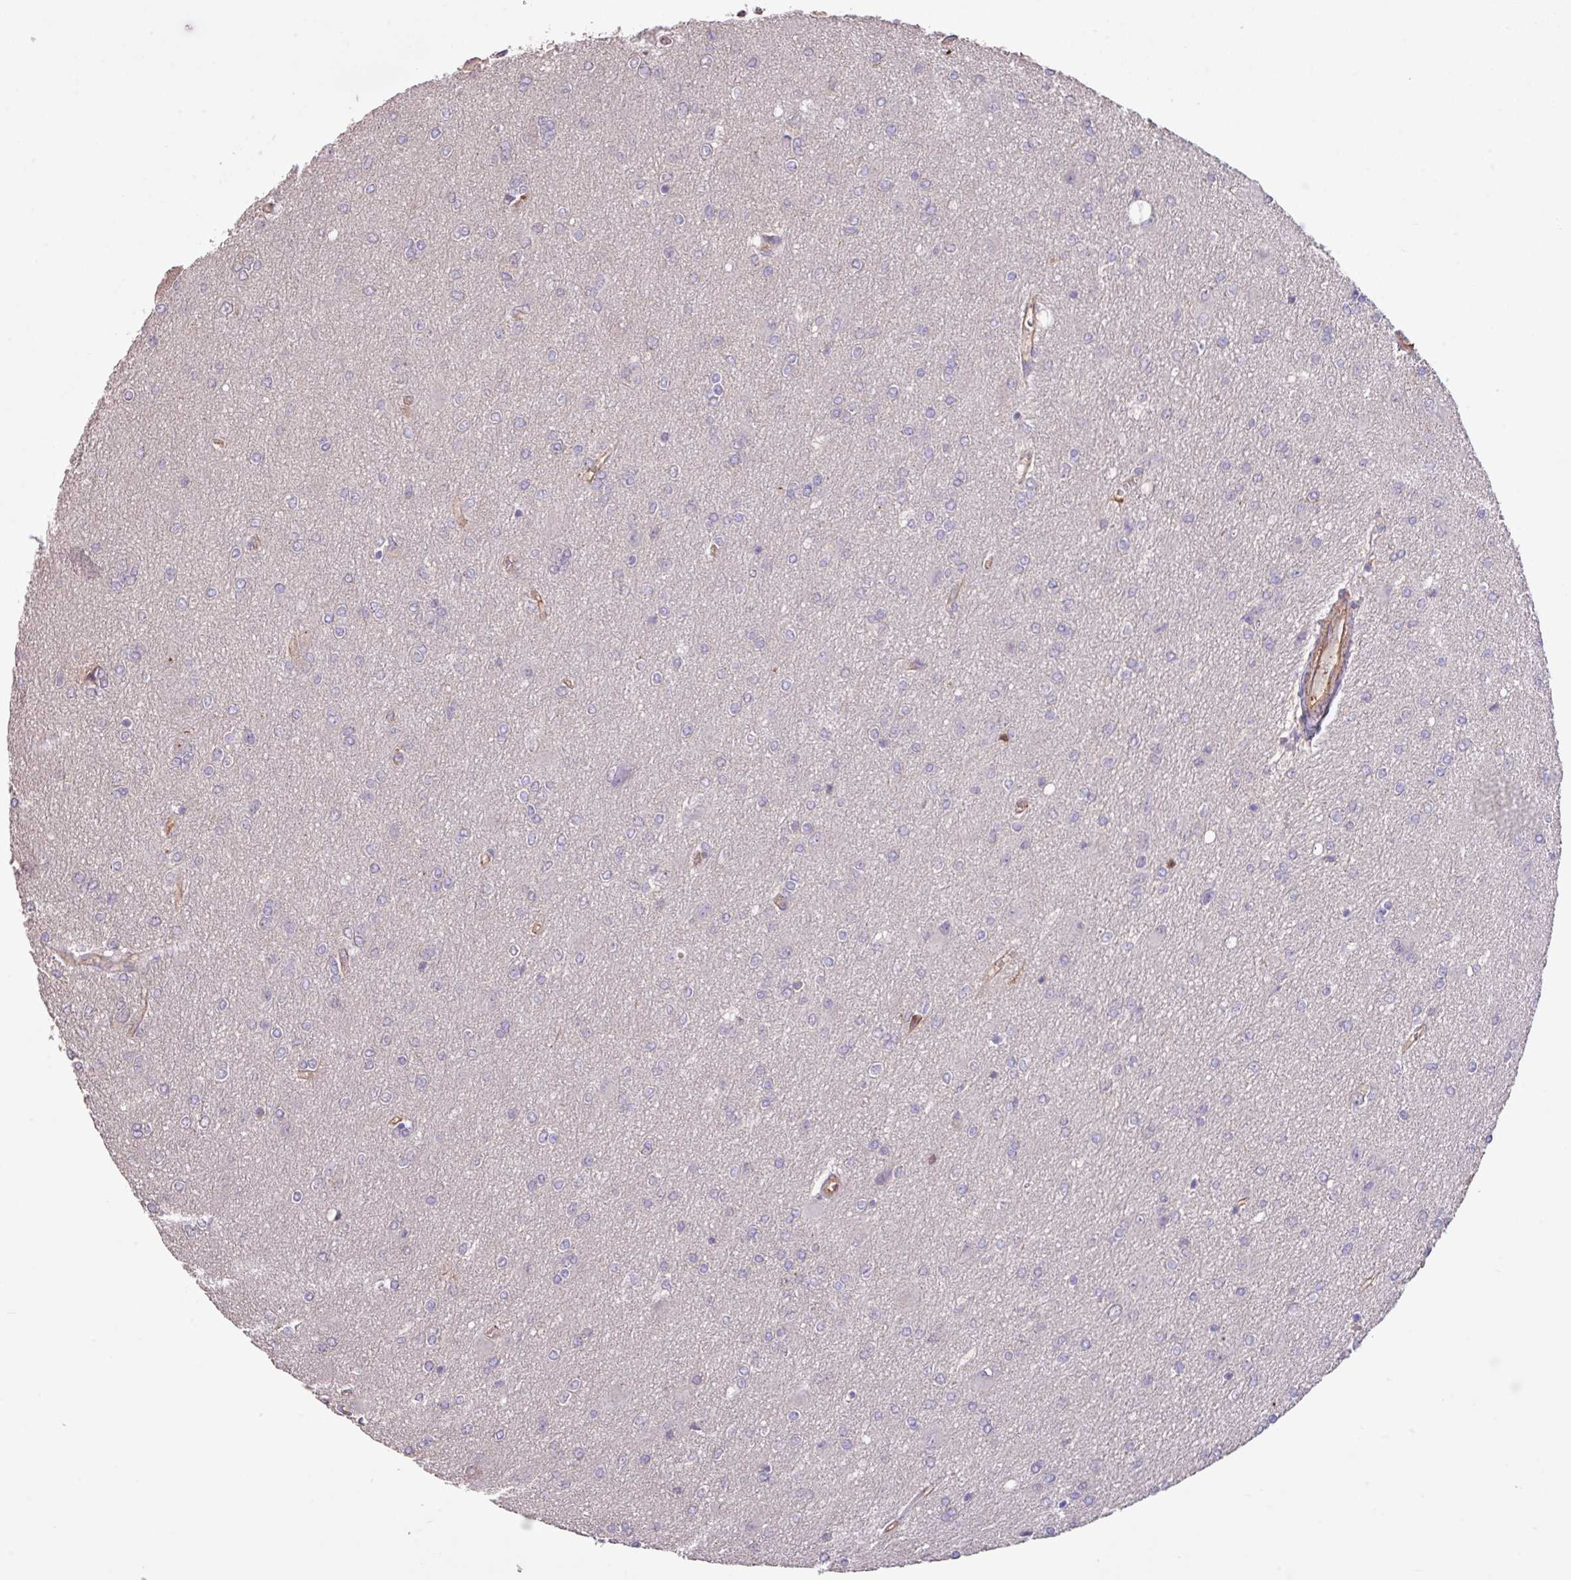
{"staining": {"intensity": "negative", "quantity": "none", "location": "none"}, "tissue": "glioma", "cell_type": "Tumor cells", "image_type": "cancer", "snomed": [{"axis": "morphology", "description": "Glioma, malignant, High grade"}, {"axis": "topography", "description": "Brain"}], "caption": "High magnification brightfield microscopy of glioma stained with DAB (3,3'-diaminobenzidine) (brown) and counterstained with hematoxylin (blue): tumor cells show no significant positivity.", "gene": "CALML4", "patient": {"sex": "male", "age": 67}}